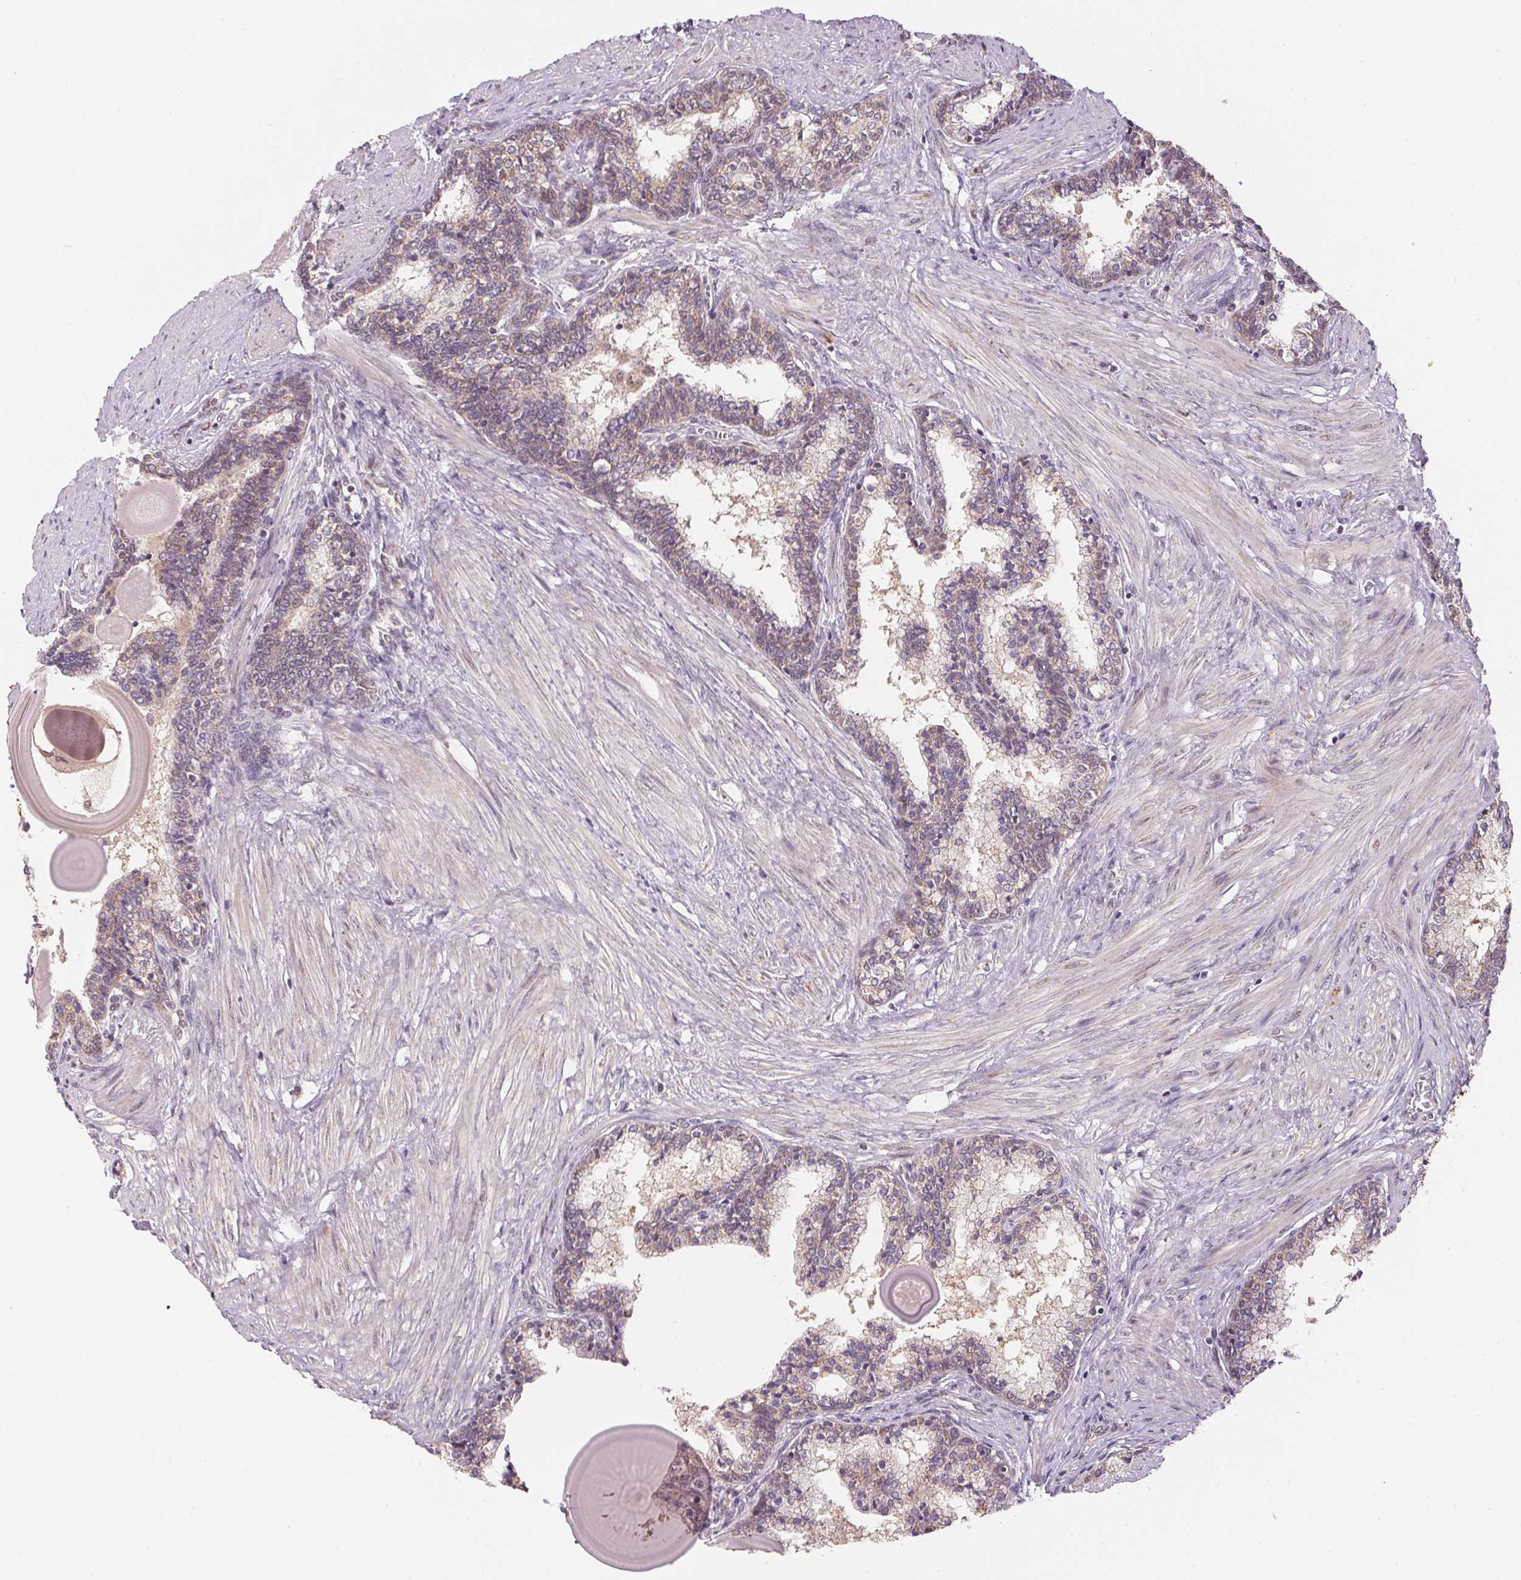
{"staining": {"intensity": "moderate", "quantity": "25%-75%", "location": "cytoplasmic/membranous"}, "tissue": "prostate", "cell_type": "Glandular cells", "image_type": "normal", "snomed": [{"axis": "morphology", "description": "Normal tissue, NOS"}, {"axis": "topography", "description": "Prostate"}], "caption": "Approximately 25%-75% of glandular cells in benign prostate exhibit moderate cytoplasmic/membranous protein staining as visualized by brown immunohistochemical staining.", "gene": "SC5D", "patient": {"sex": "male", "age": 55}}